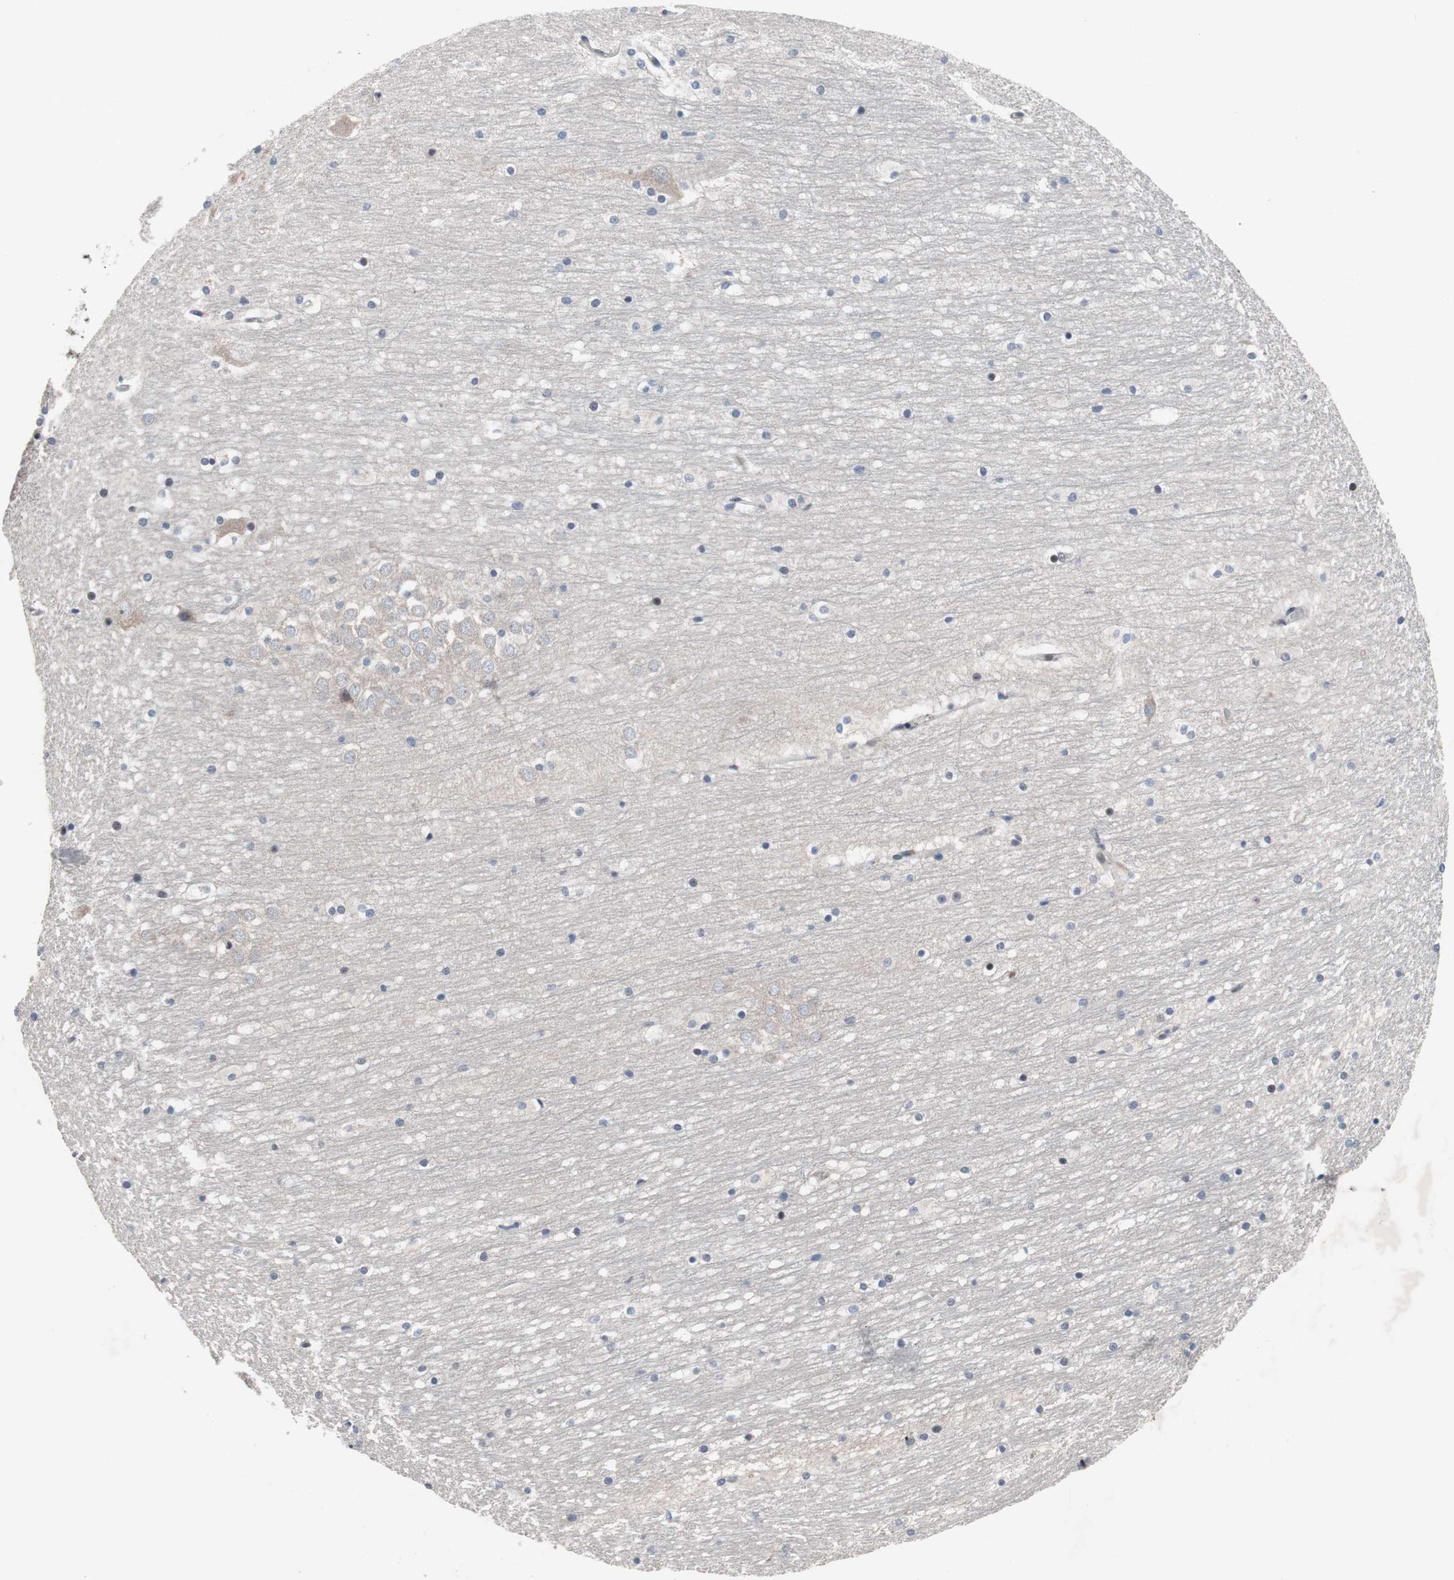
{"staining": {"intensity": "weak", "quantity": "<25%", "location": "nuclear"}, "tissue": "hippocampus", "cell_type": "Glial cells", "image_type": "normal", "snomed": [{"axis": "morphology", "description": "Normal tissue, NOS"}, {"axis": "topography", "description": "Hippocampus"}], "caption": "A histopathology image of human hippocampus is negative for staining in glial cells.", "gene": "PINX1", "patient": {"sex": "male", "age": 45}}